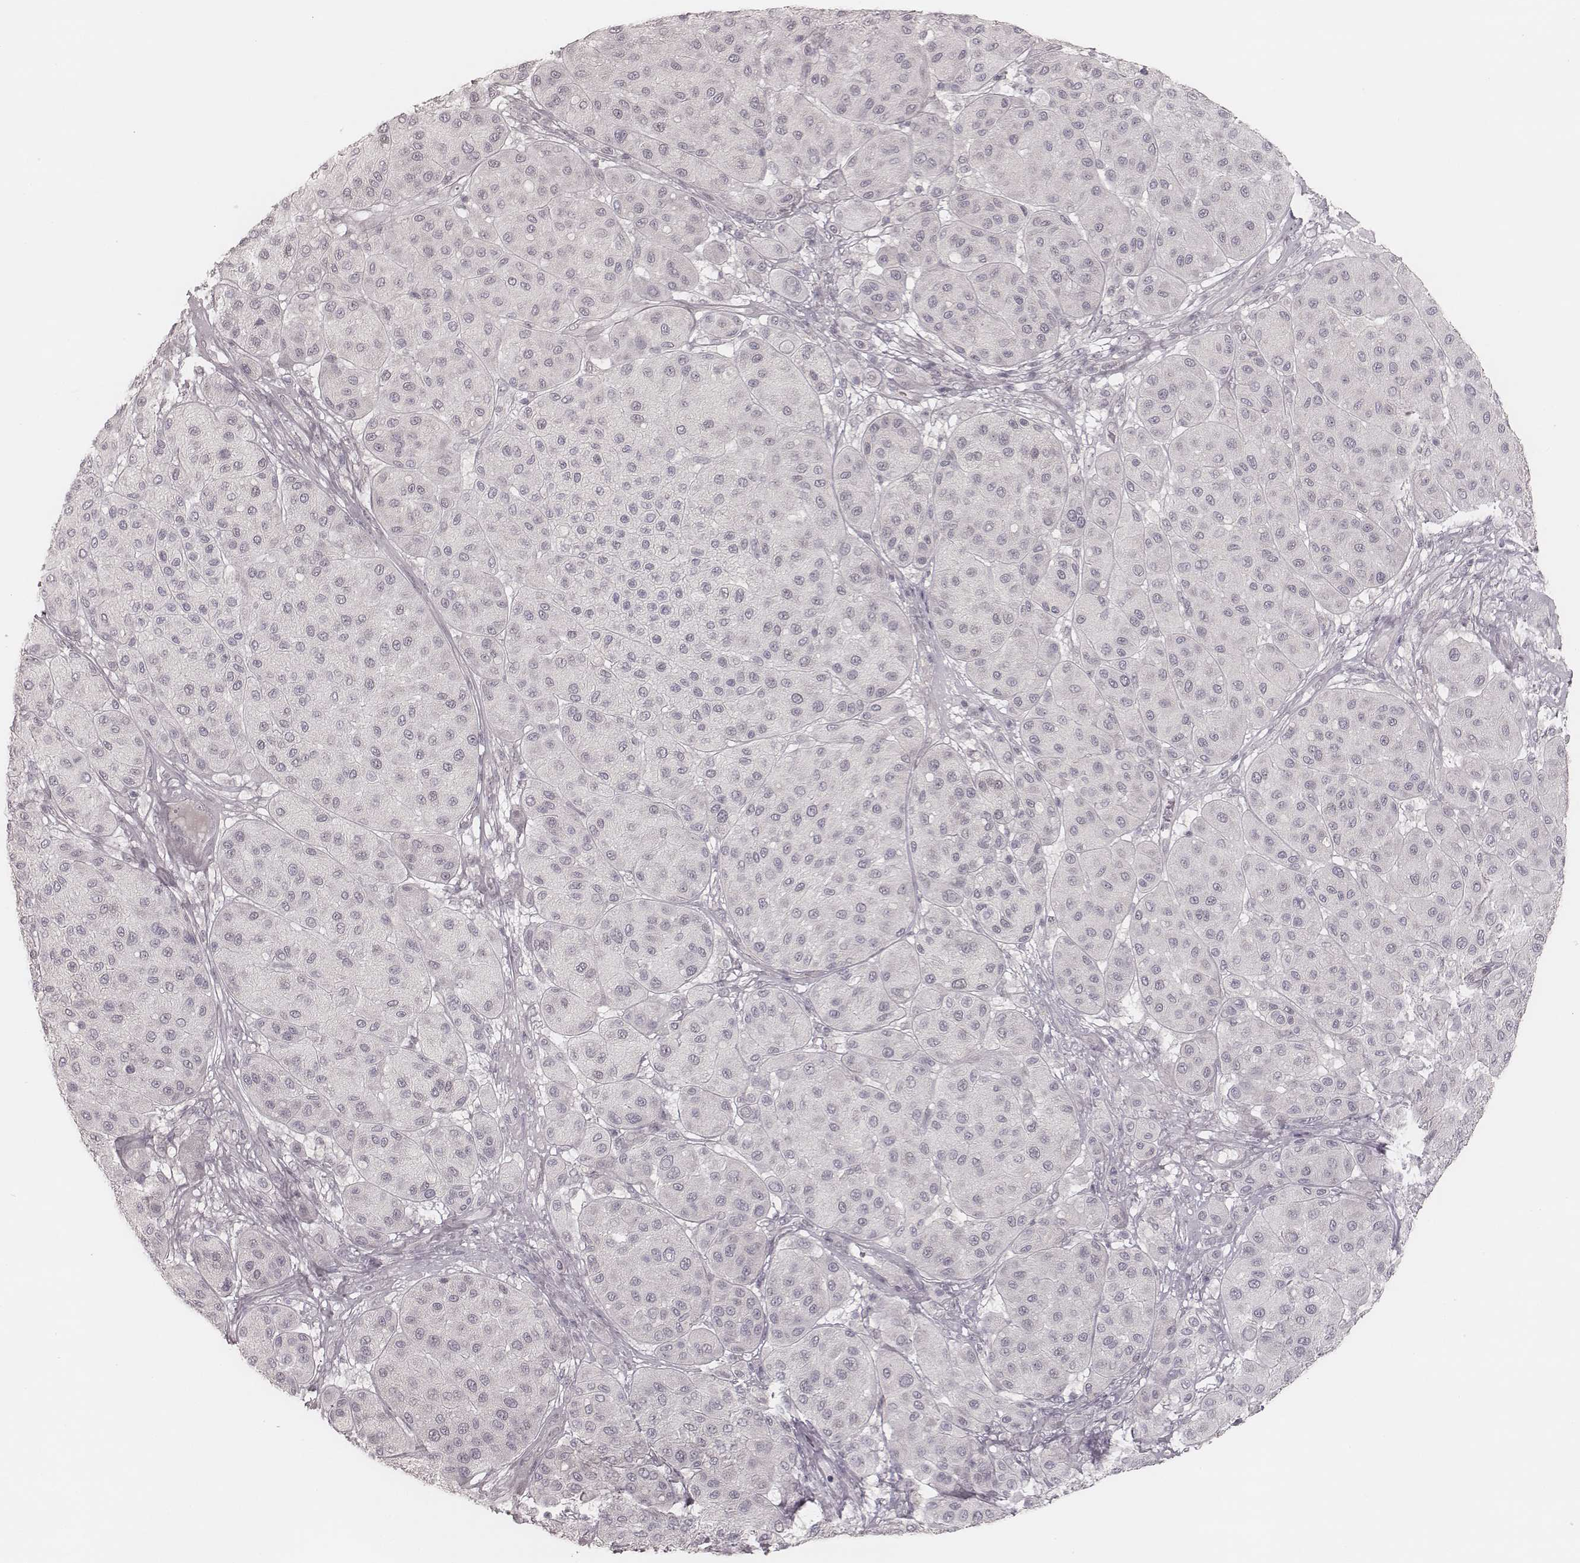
{"staining": {"intensity": "negative", "quantity": "none", "location": "none"}, "tissue": "melanoma", "cell_type": "Tumor cells", "image_type": "cancer", "snomed": [{"axis": "morphology", "description": "Malignant melanoma, Metastatic site"}, {"axis": "topography", "description": "Smooth muscle"}], "caption": "Protein analysis of melanoma displays no significant positivity in tumor cells.", "gene": "ACACB", "patient": {"sex": "male", "age": 41}}